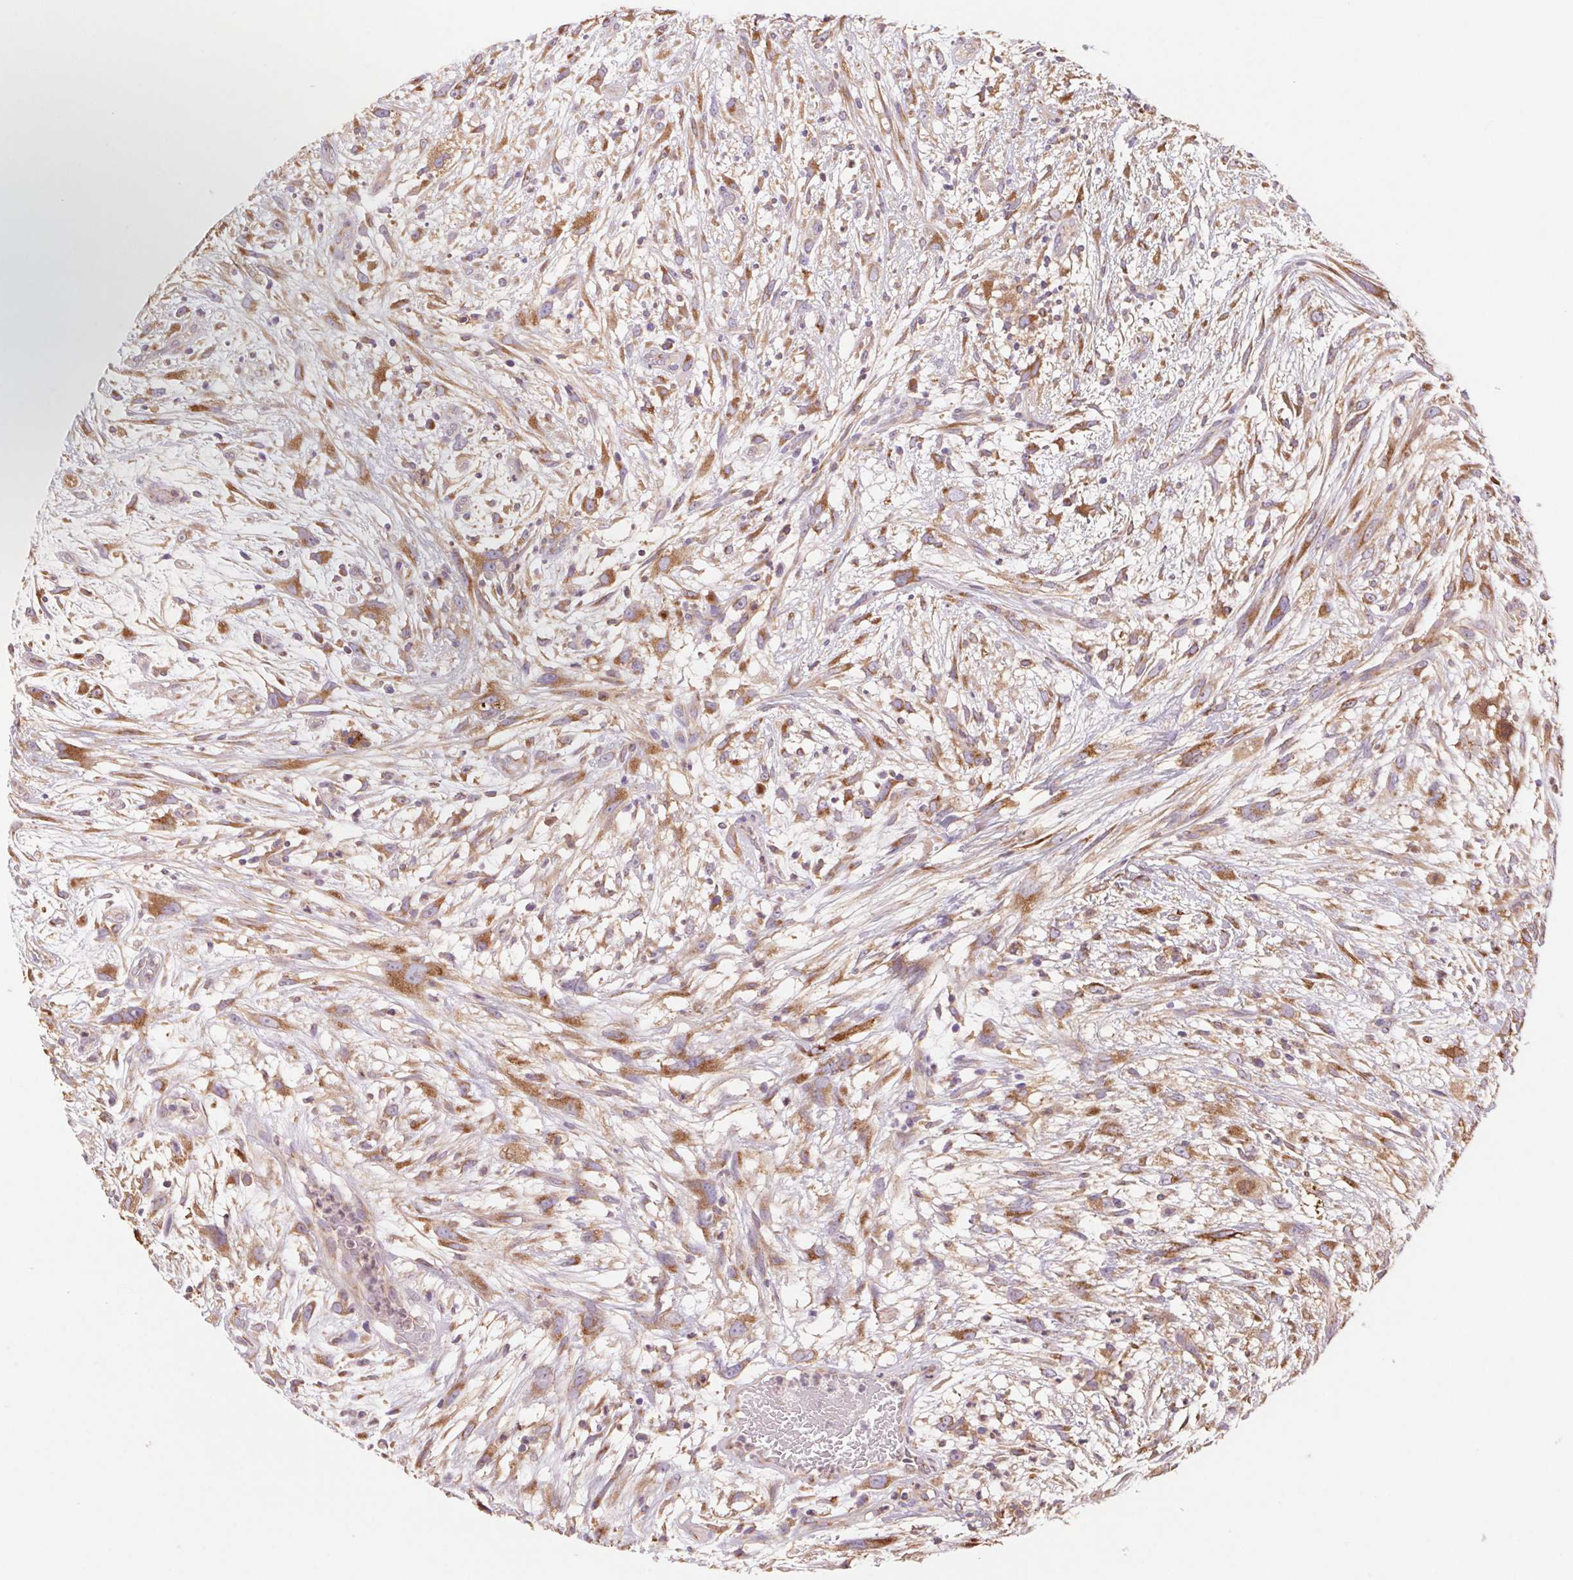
{"staining": {"intensity": "moderate", "quantity": ">75%", "location": "cytoplasmic/membranous"}, "tissue": "head and neck cancer", "cell_type": "Tumor cells", "image_type": "cancer", "snomed": [{"axis": "morphology", "description": "Squamous cell carcinoma, NOS"}, {"axis": "topography", "description": "Head-Neck"}], "caption": "DAB (3,3'-diaminobenzidine) immunohistochemical staining of head and neck squamous cell carcinoma exhibits moderate cytoplasmic/membranous protein expression in about >75% of tumor cells.", "gene": "RAB1A", "patient": {"sex": "male", "age": 65}}